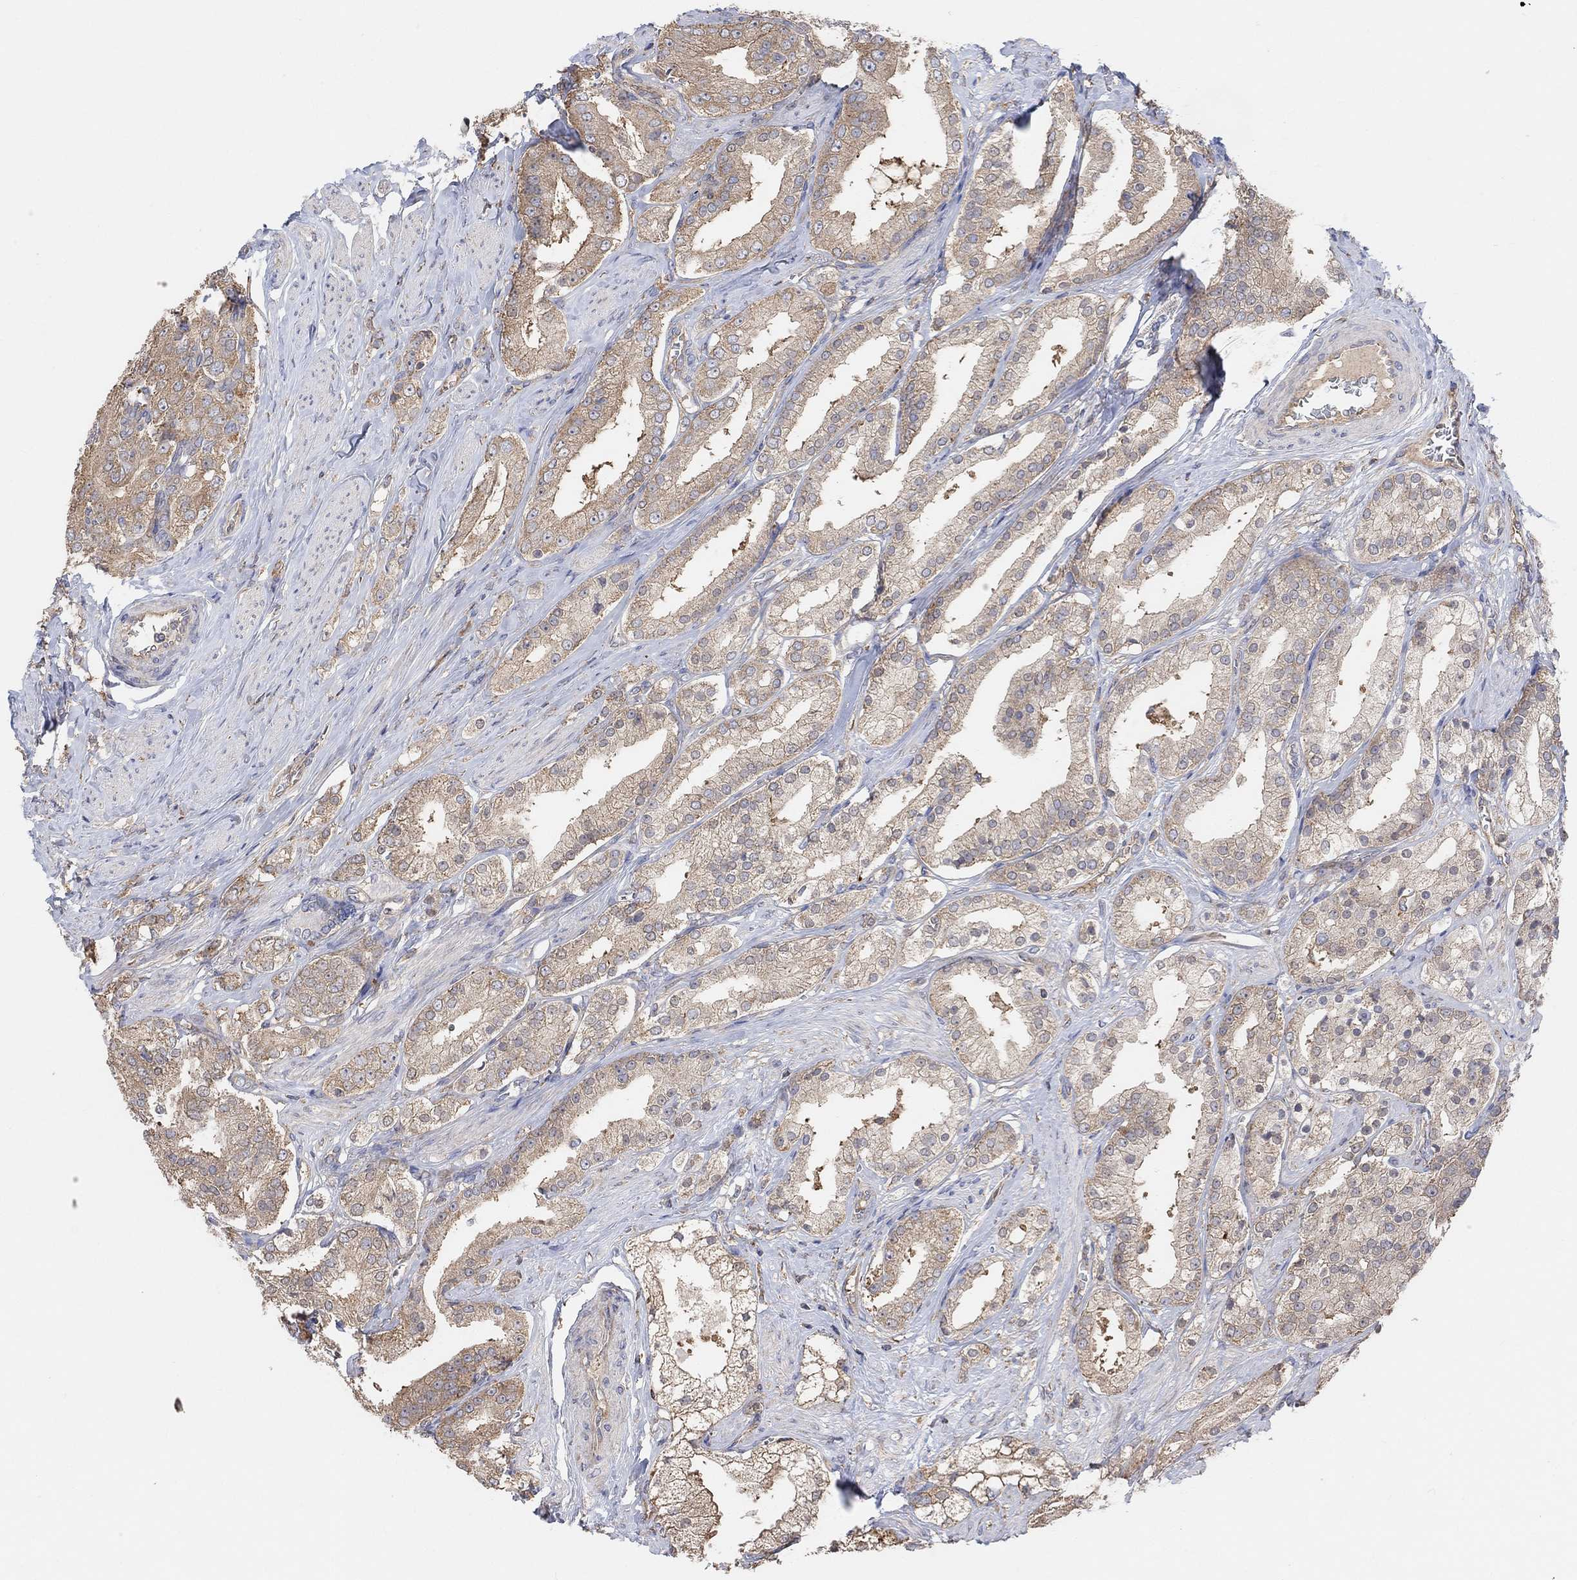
{"staining": {"intensity": "moderate", "quantity": "25%-75%", "location": "cytoplasmic/membranous"}, "tissue": "prostate cancer", "cell_type": "Tumor cells", "image_type": "cancer", "snomed": [{"axis": "morphology", "description": "Adenocarcinoma, NOS"}, {"axis": "topography", "description": "Prostate and seminal vesicle, NOS"}, {"axis": "topography", "description": "Prostate"}], "caption": "A brown stain labels moderate cytoplasmic/membranous staining of a protein in prostate cancer tumor cells.", "gene": "BLOC1S3", "patient": {"sex": "male", "age": 67}}